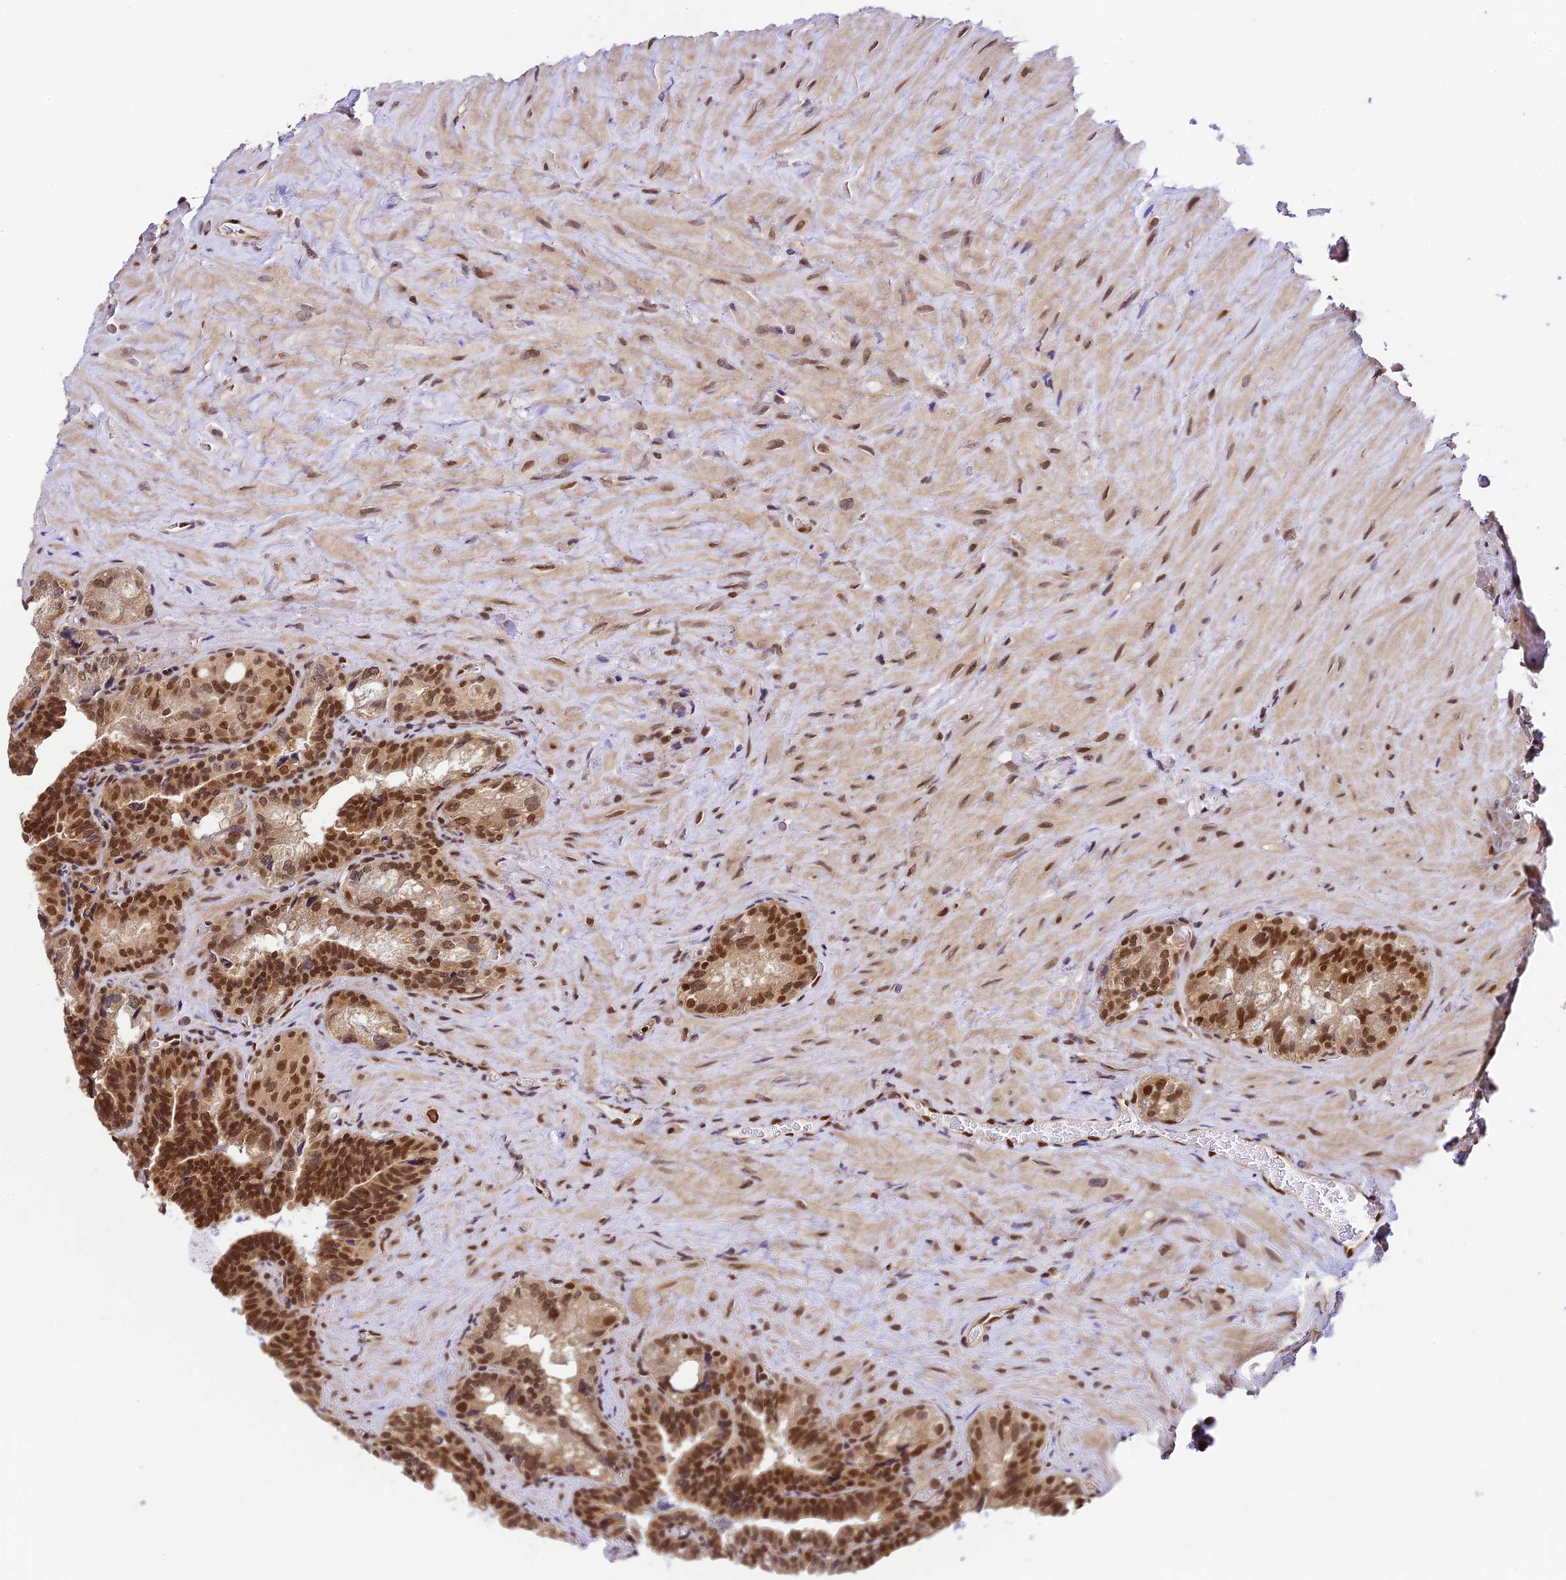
{"staining": {"intensity": "moderate", "quantity": ">75%", "location": "cytoplasmic/membranous,nuclear"}, "tissue": "seminal vesicle", "cell_type": "Glandular cells", "image_type": "normal", "snomed": [{"axis": "morphology", "description": "Normal tissue, NOS"}, {"axis": "topography", "description": "Seminal veicle"}], "caption": "Benign seminal vesicle reveals moderate cytoplasmic/membranous,nuclear expression in about >75% of glandular cells.", "gene": "TRIM22", "patient": {"sex": "male", "age": 68}}